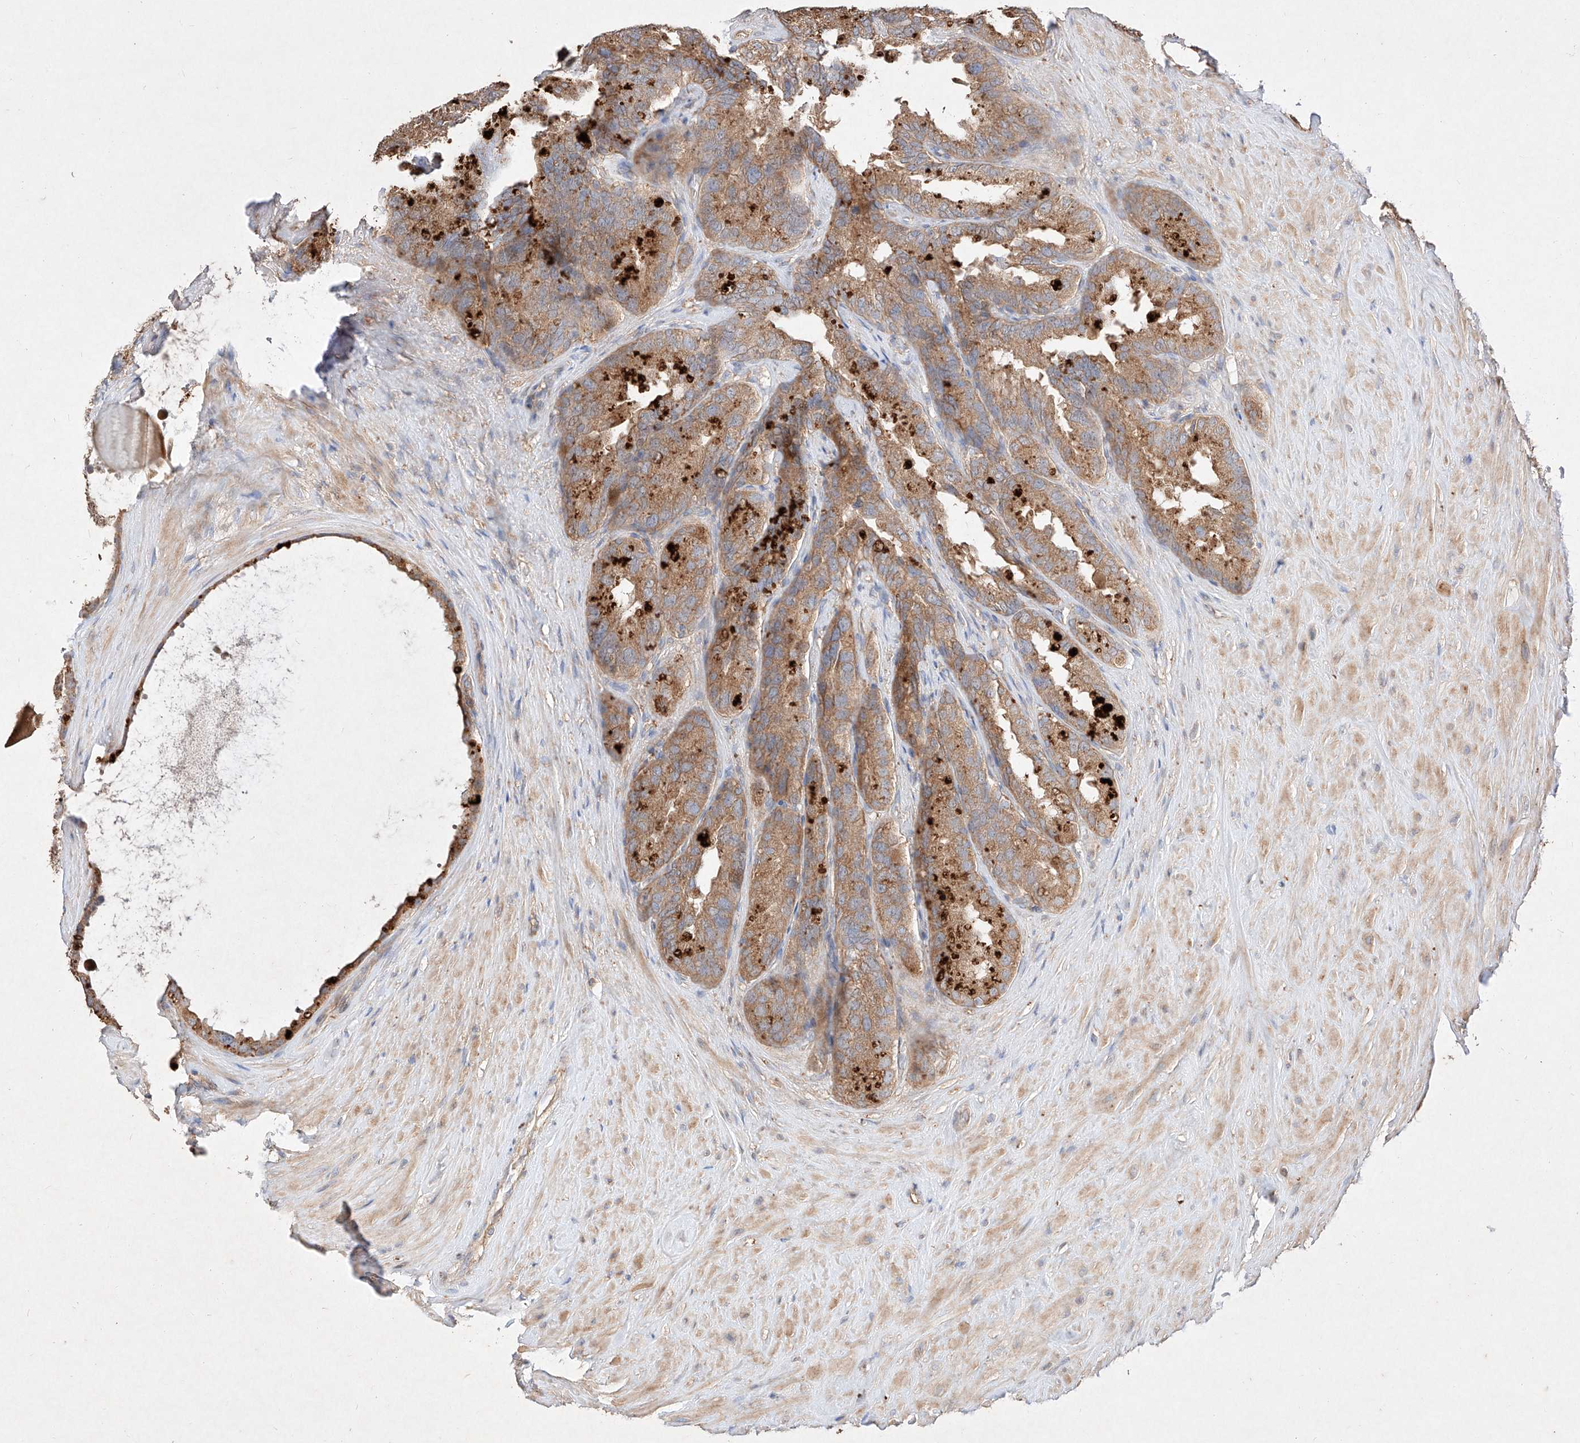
{"staining": {"intensity": "moderate", "quantity": ">75%", "location": "cytoplasmic/membranous"}, "tissue": "seminal vesicle", "cell_type": "Glandular cells", "image_type": "normal", "snomed": [{"axis": "morphology", "description": "Normal tissue, NOS"}, {"axis": "topography", "description": "Seminal veicle"}], "caption": "A micrograph of seminal vesicle stained for a protein displays moderate cytoplasmic/membranous brown staining in glandular cells. (DAB IHC, brown staining for protein, blue staining for nuclei).", "gene": "C6orf62", "patient": {"sex": "male", "age": 80}}